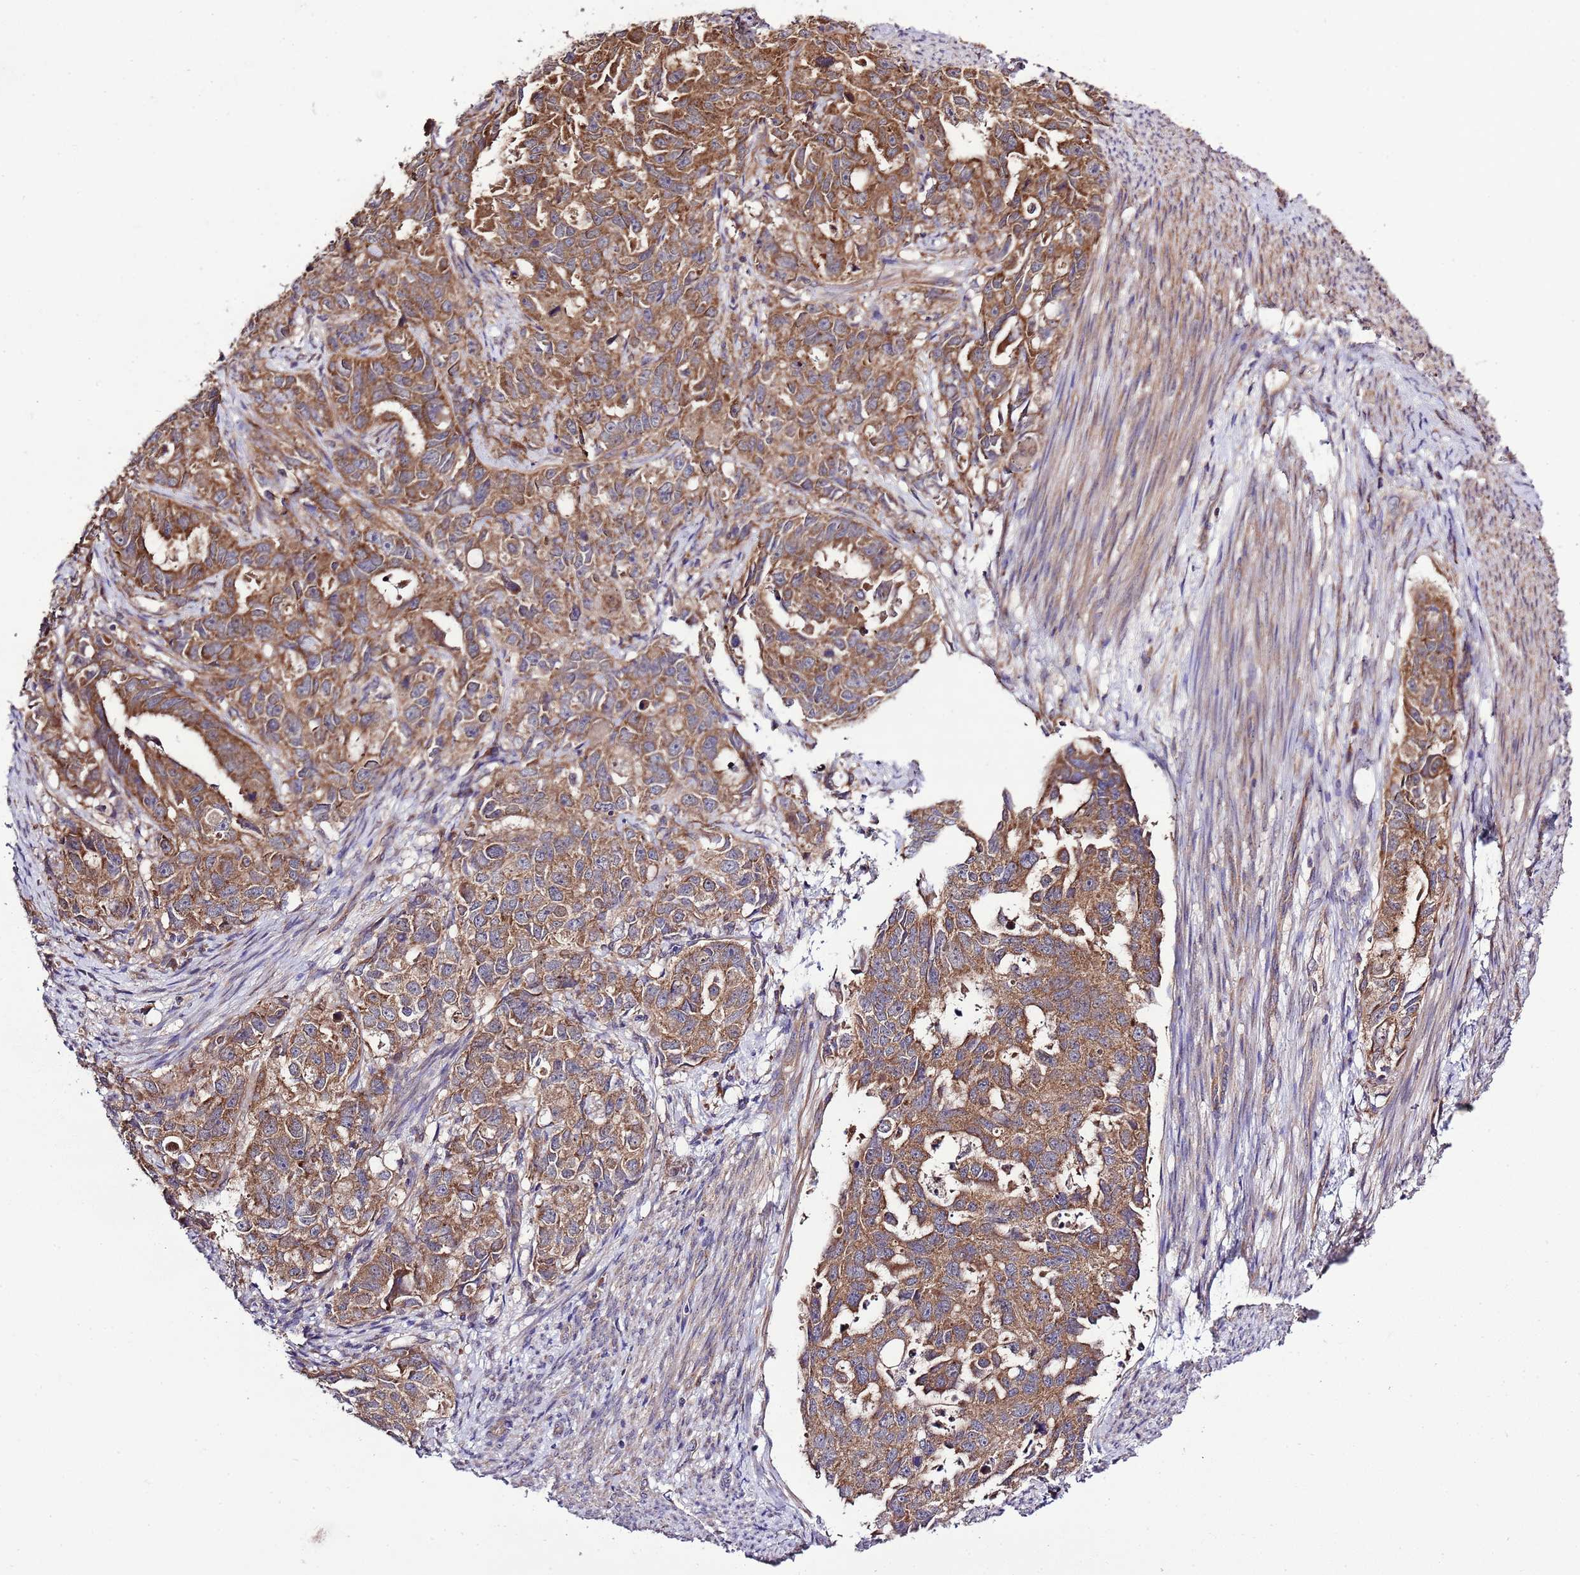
{"staining": {"intensity": "strong", "quantity": ">75%", "location": "cytoplasmic/membranous"}, "tissue": "endometrial cancer", "cell_type": "Tumor cells", "image_type": "cancer", "snomed": [{"axis": "morphology", "description": "Adenocarcinoma, NOS"}, {"axis": "topography", "description": "Endometrium"}], "caption": "The immunohistochemical stain shows strong cytoplasmic/membranous expression in tumor cells of endometrial adenocarcinoma tissue.", "gene": "MFNG", "patient": {"sex": "female", "age": 65}}